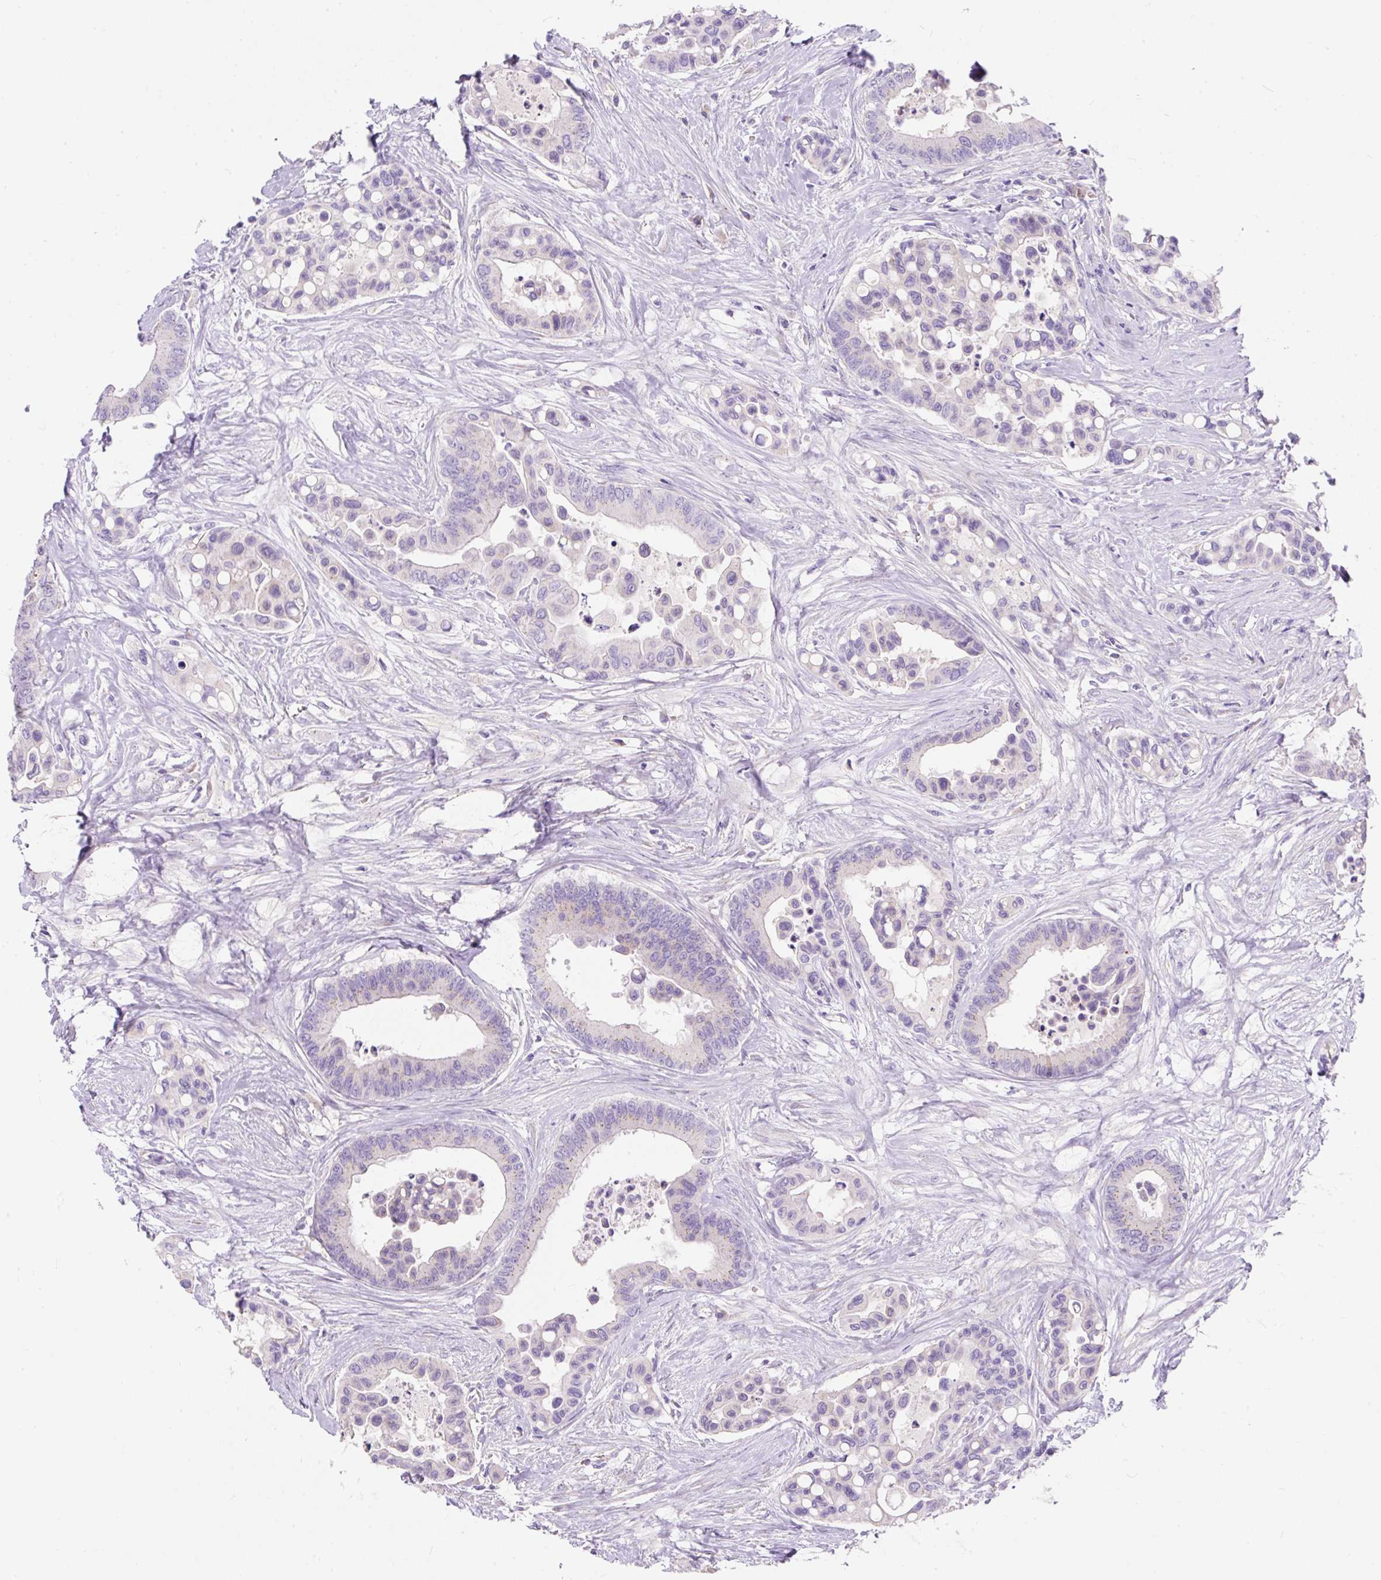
{"staining": {"intensity": "negative", "quantity": "none", "location": "none"}, "tissue": "colorectal cancer", "cell_type": "Tumor cells", "image_type": "cancer", "snomed": [{"axis": "morphology", "description": "Adenocarcinoma, NOS"}, {"axis": "topography", "description": "Colon"}], "caption": "Tumor cells show no significant staining in colorectal cancer (adenocarcinoma). (Brightfield microscopy of DAB IHC at high magnification).", "gene": "SUSD5", "patient": {"sex": "male", "age": 82}}